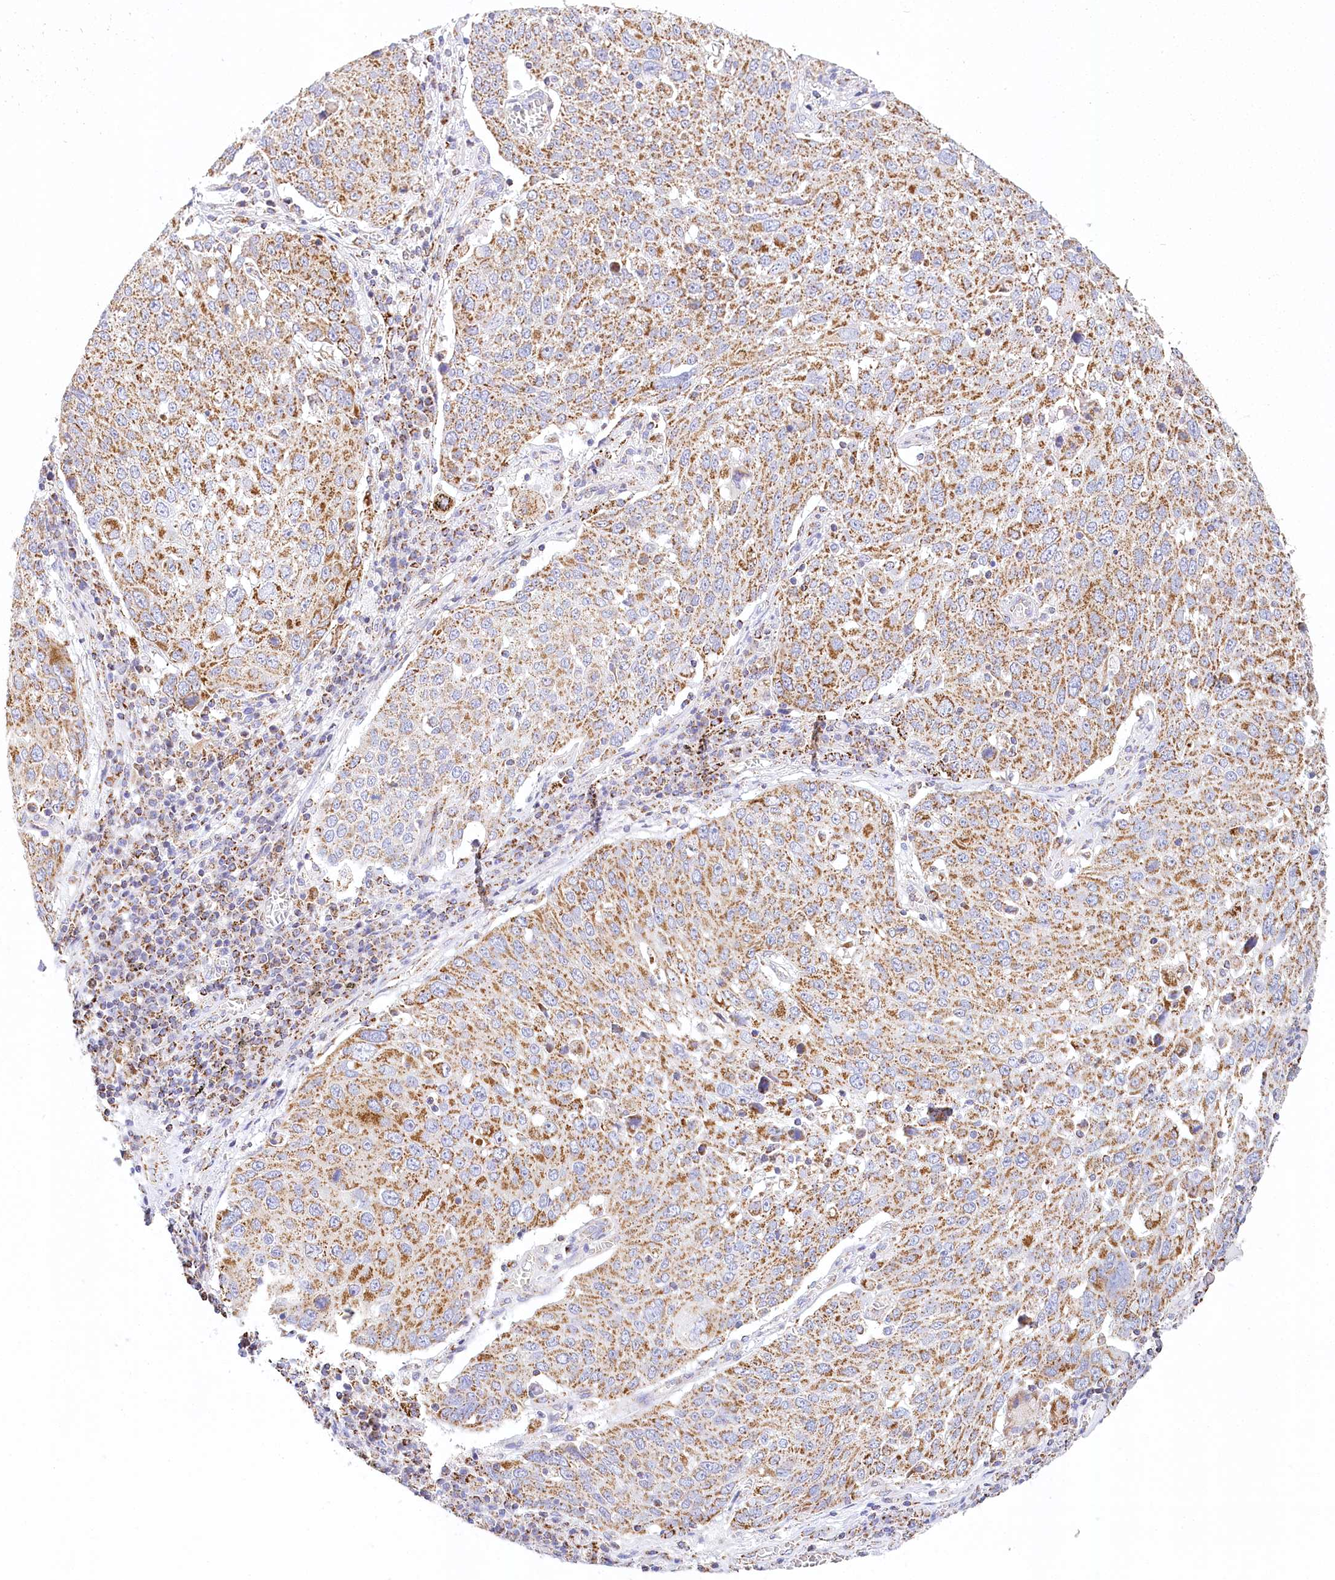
{"staining": {"intensity": "strong", "quantity": ">75%", "location": "cytoplasmic/membranous"}, "tissue": "lung cancer", "cell_type": "Tumor cells", "image_type": "cancer", "snomed": [{"axis": "morphology", "description": "Squamous cell carcinoma, NOS"}, {"axis": "topography", "description": "Lung"}], "caption": "Protein analysis of lung cancer tissue demonstrates strong cytoplasmic/membranous expression in about >75% of tumor cells.", "gene": "LSS", "patient": {"sex": "male", "age": 65}}